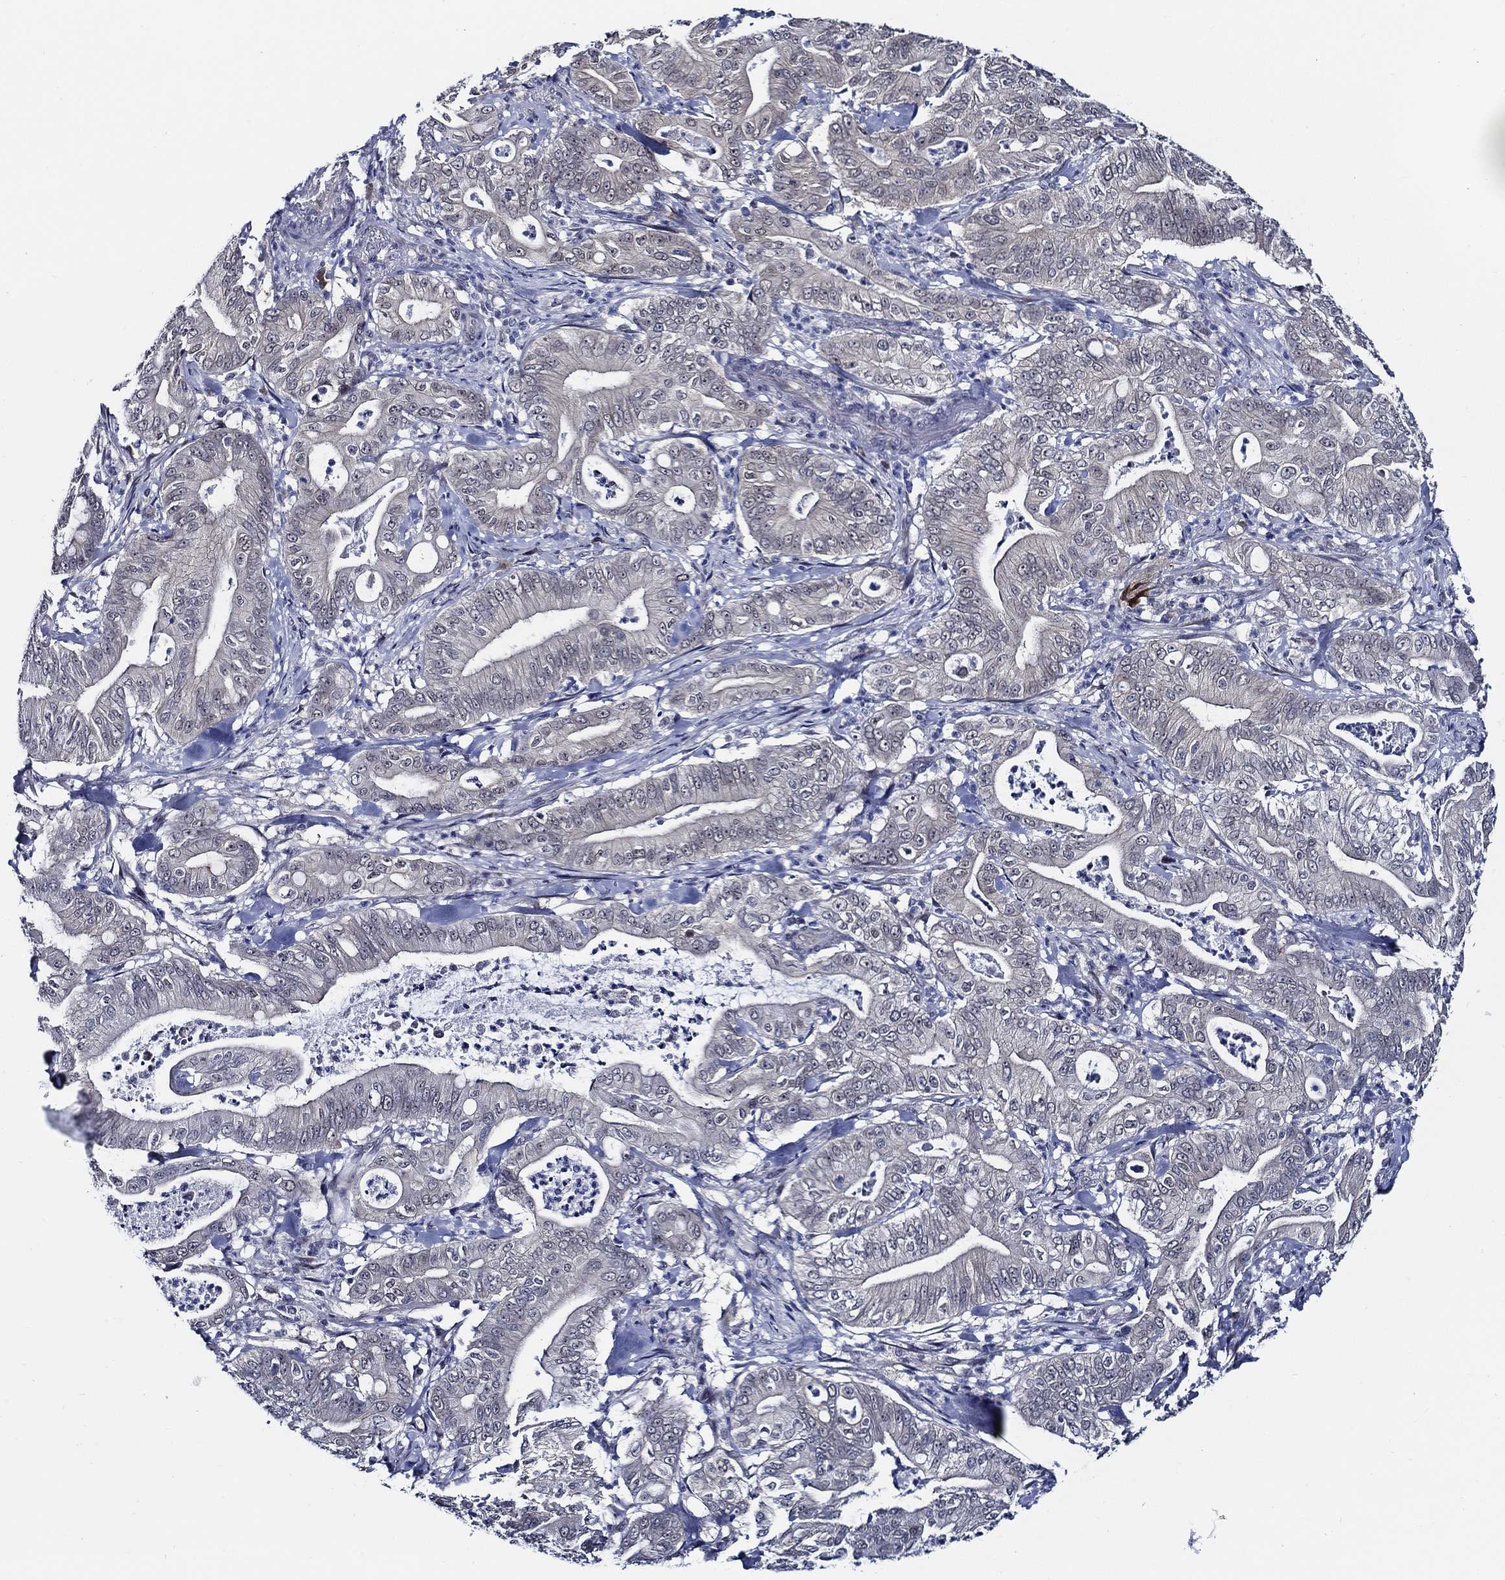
{"staining": {"intensity": "negative", "quantity": "none", "location": "none"}, "tissue": "pancreatic cancer", "cell_type": "Tumor cells", "image_type": "cancer", "snomed": [{"axis": "morphology", "description": "Adenocarcinoma, NOS"}, {"axis": "topography", "description": "Pancreas"}], "caption": "This is an immunohistochemistry (IHC) micrograph of human pancreatic cancer (adenocarcinoma). There is no staining in tumor cells.", "gene": "C8orf48", "patient": {"sex": "male", "age": 71}}